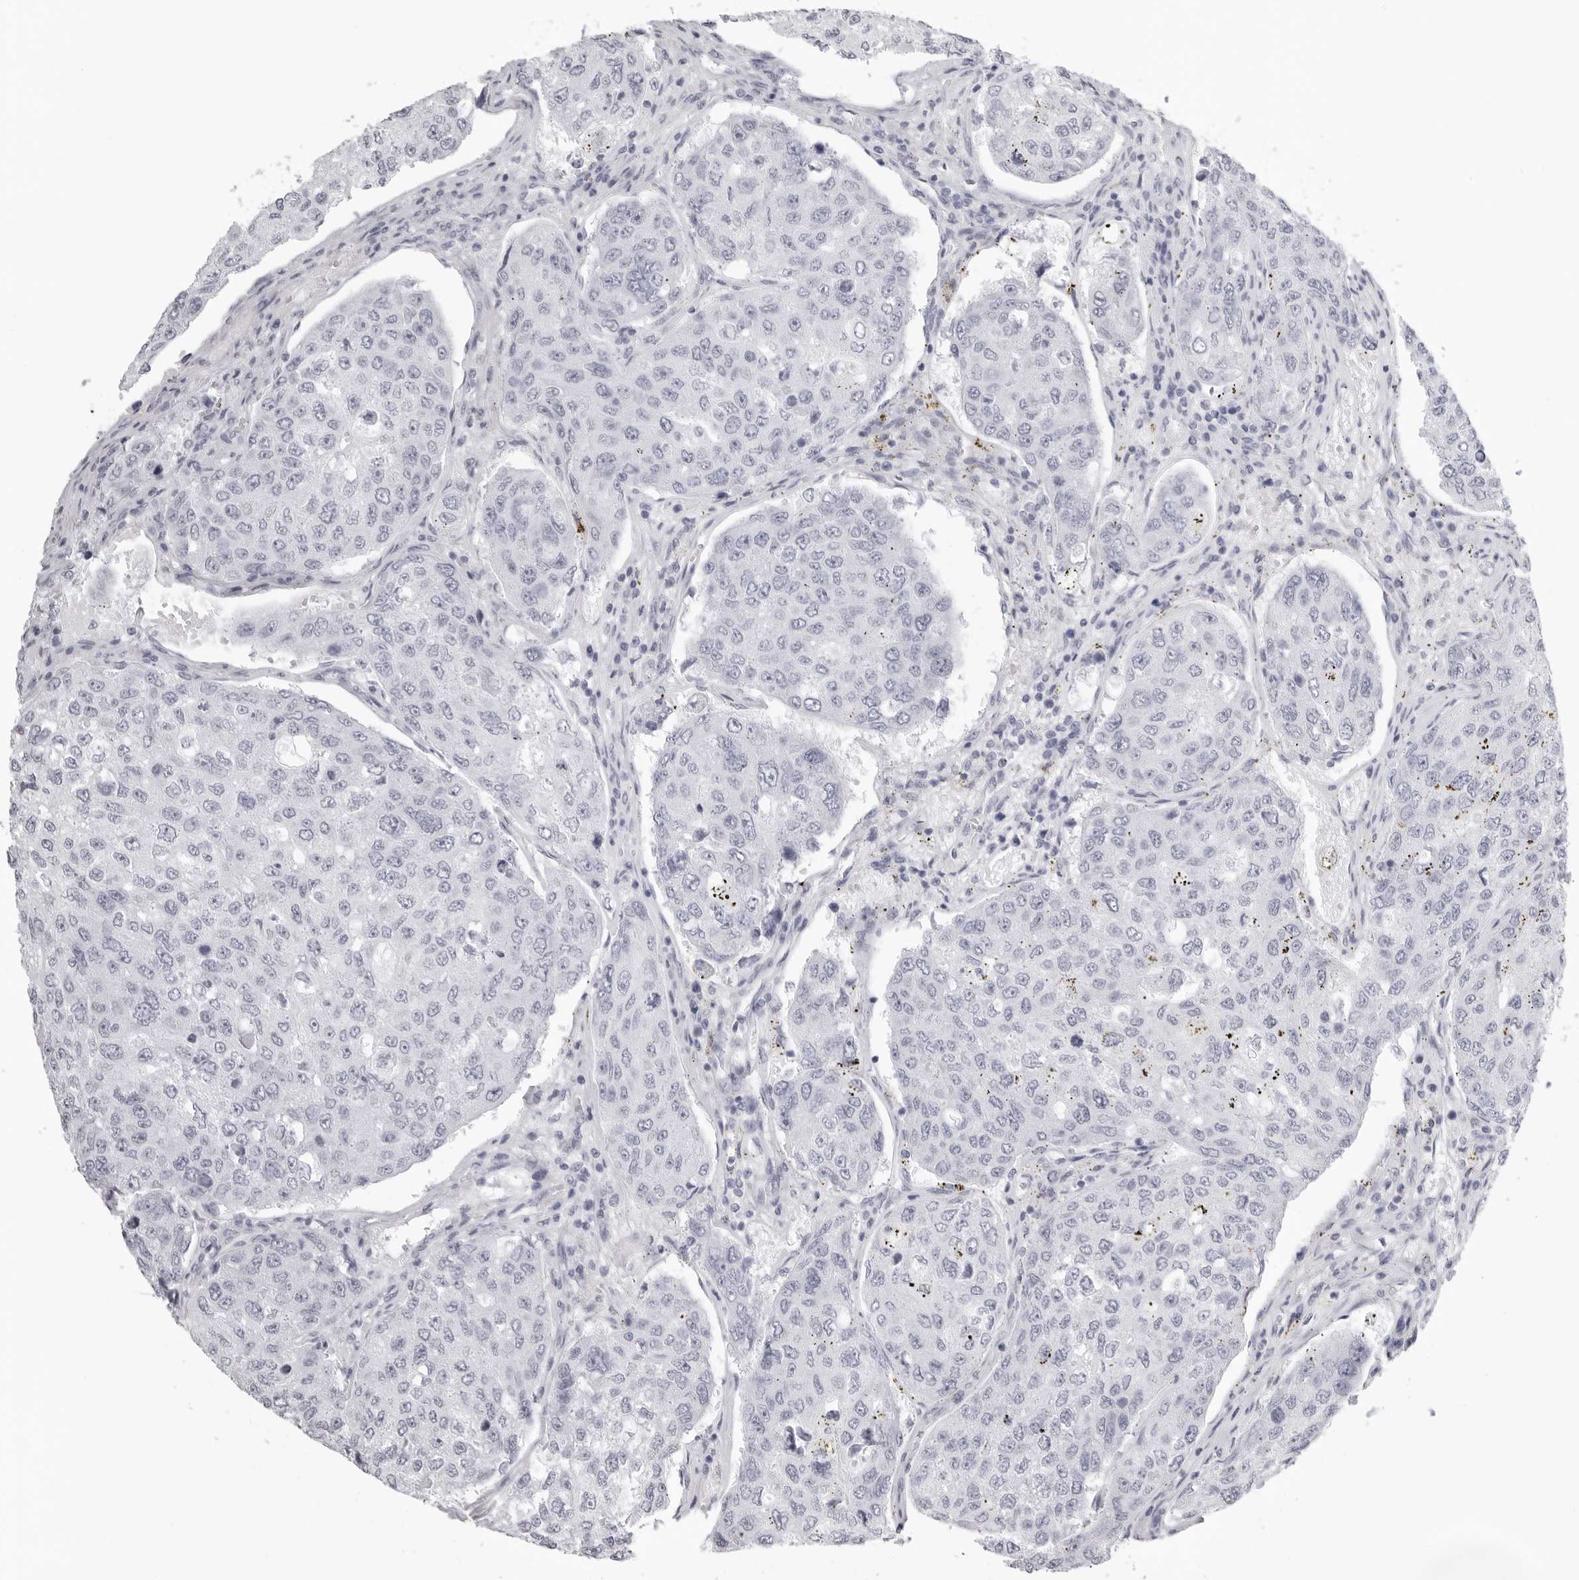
{"staining": {"intensity": "negative", "quantity": "none", "location": "none"}, "tissue": "urothelial cancer", "cell_type": "Tumor cells", "image_type": "cancer", "snomed": [{"axis": "morphology", "description": "Urothelial carcinoma, High grade"}, {"axis": "topography", "description": "Lymph node"}, {"axis": "topography", "description": "Urinary bladder"}], "caption": "Urothelial cancer was stained to show a protein in brown. There is no significant positivity in tumor cells.", "gene": "KLK9", "patient": {"sex": "male", "age": 51}}